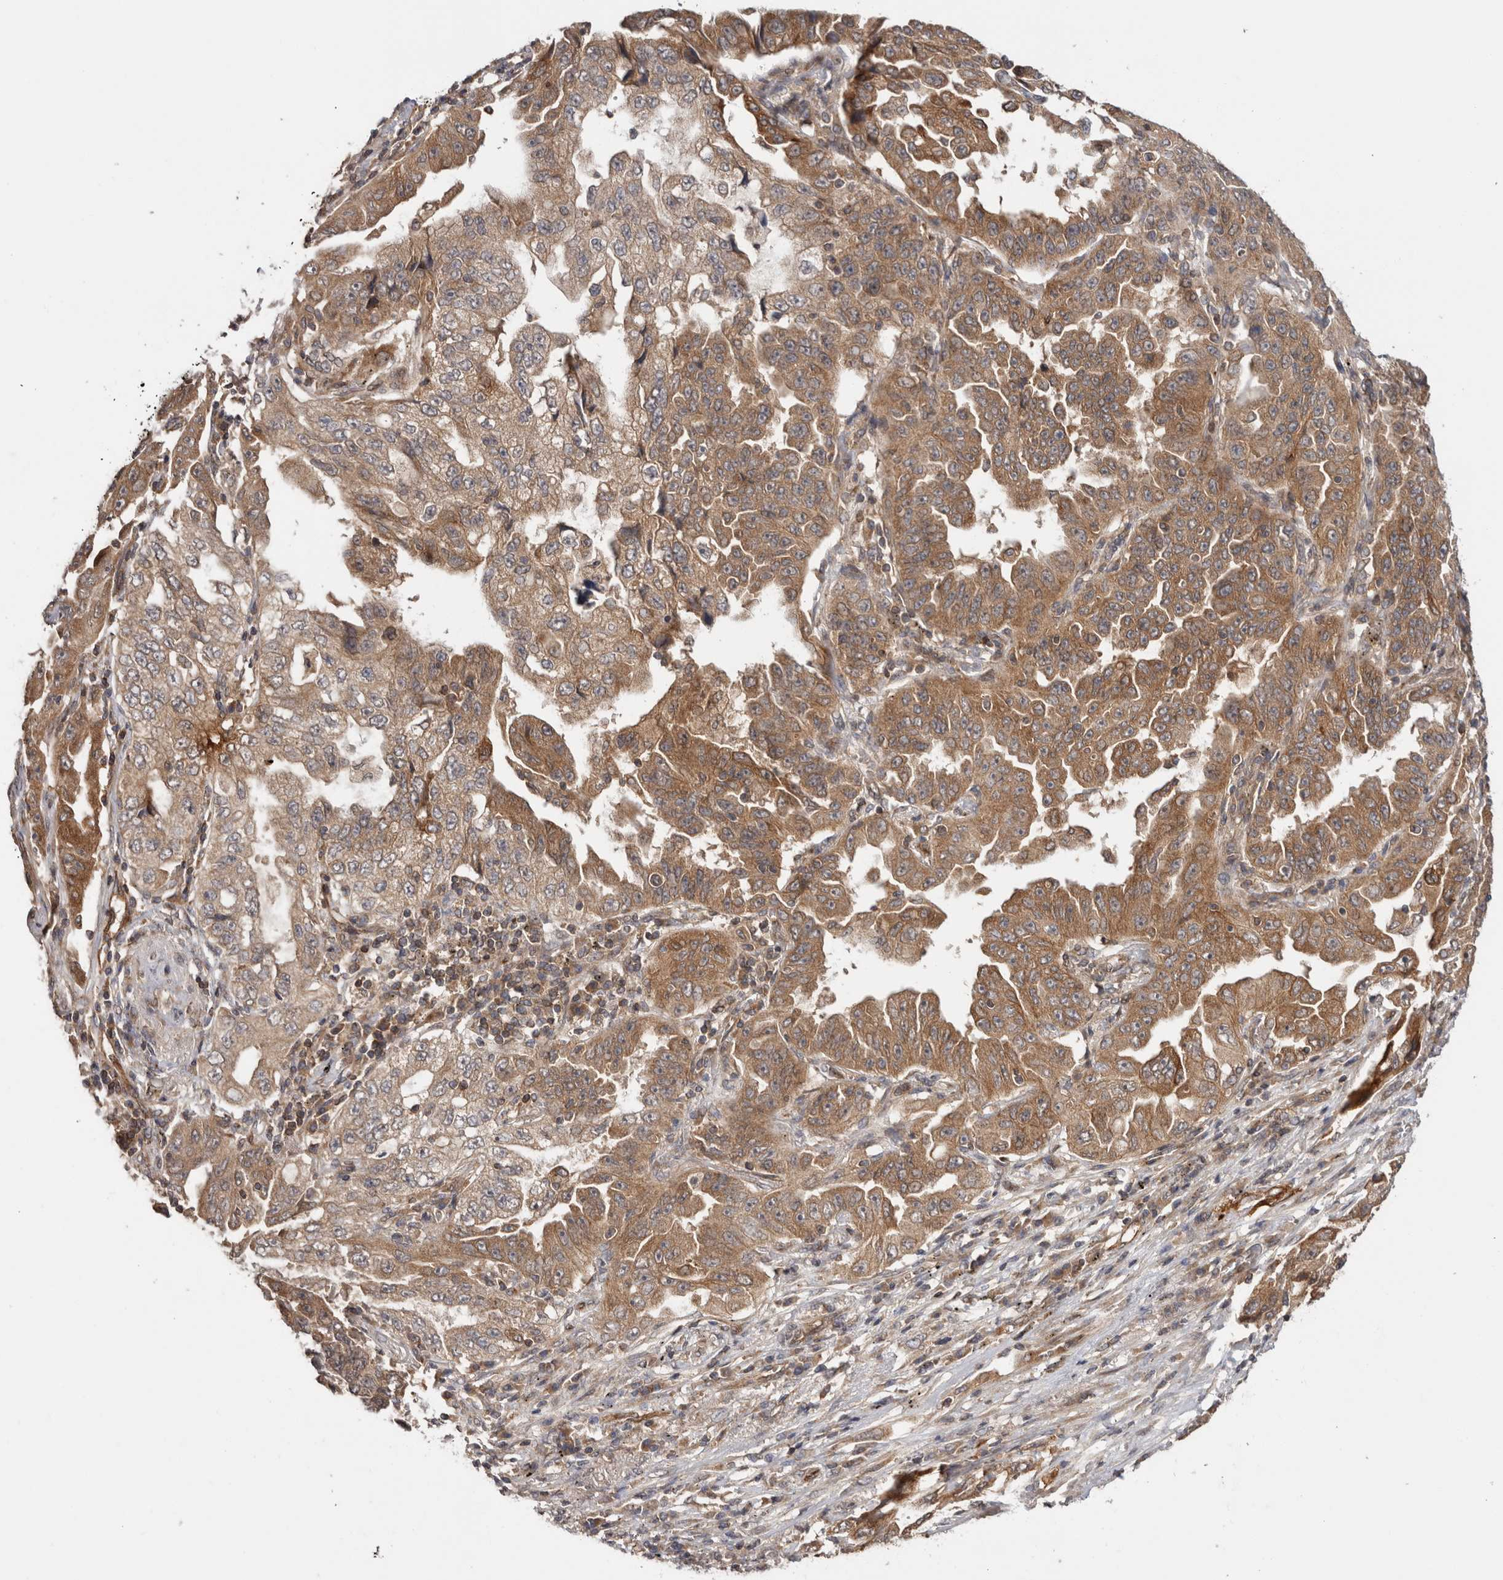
{"staining": {"intensity": "moderate", "quantity": ">75%", "location": "cytoplasmic/membranous"}, "tissue": "lung cancer", "cell_type": "Tumor cells", "image_type": "cancer", "snomed": [{"axis": "morphology", "description": "Adenocarcinoma, NOS"}, {"axis": "topography", "description": "Lung"}], "caption": "Lung cancer tissue reveals moderate cytoplasmic/membranous expression in about >75% of tumor cells, visualized by immunohistochemistry. The staining was performed using DAB (3,3'-diaminobenzidine) to visualize the protein expression in brown, while the nuclei were stained in blue with hematoxylin (Magnification: 20x).", "gene": "HMOX2", "patient": {"sex": "female", "age": 51}}